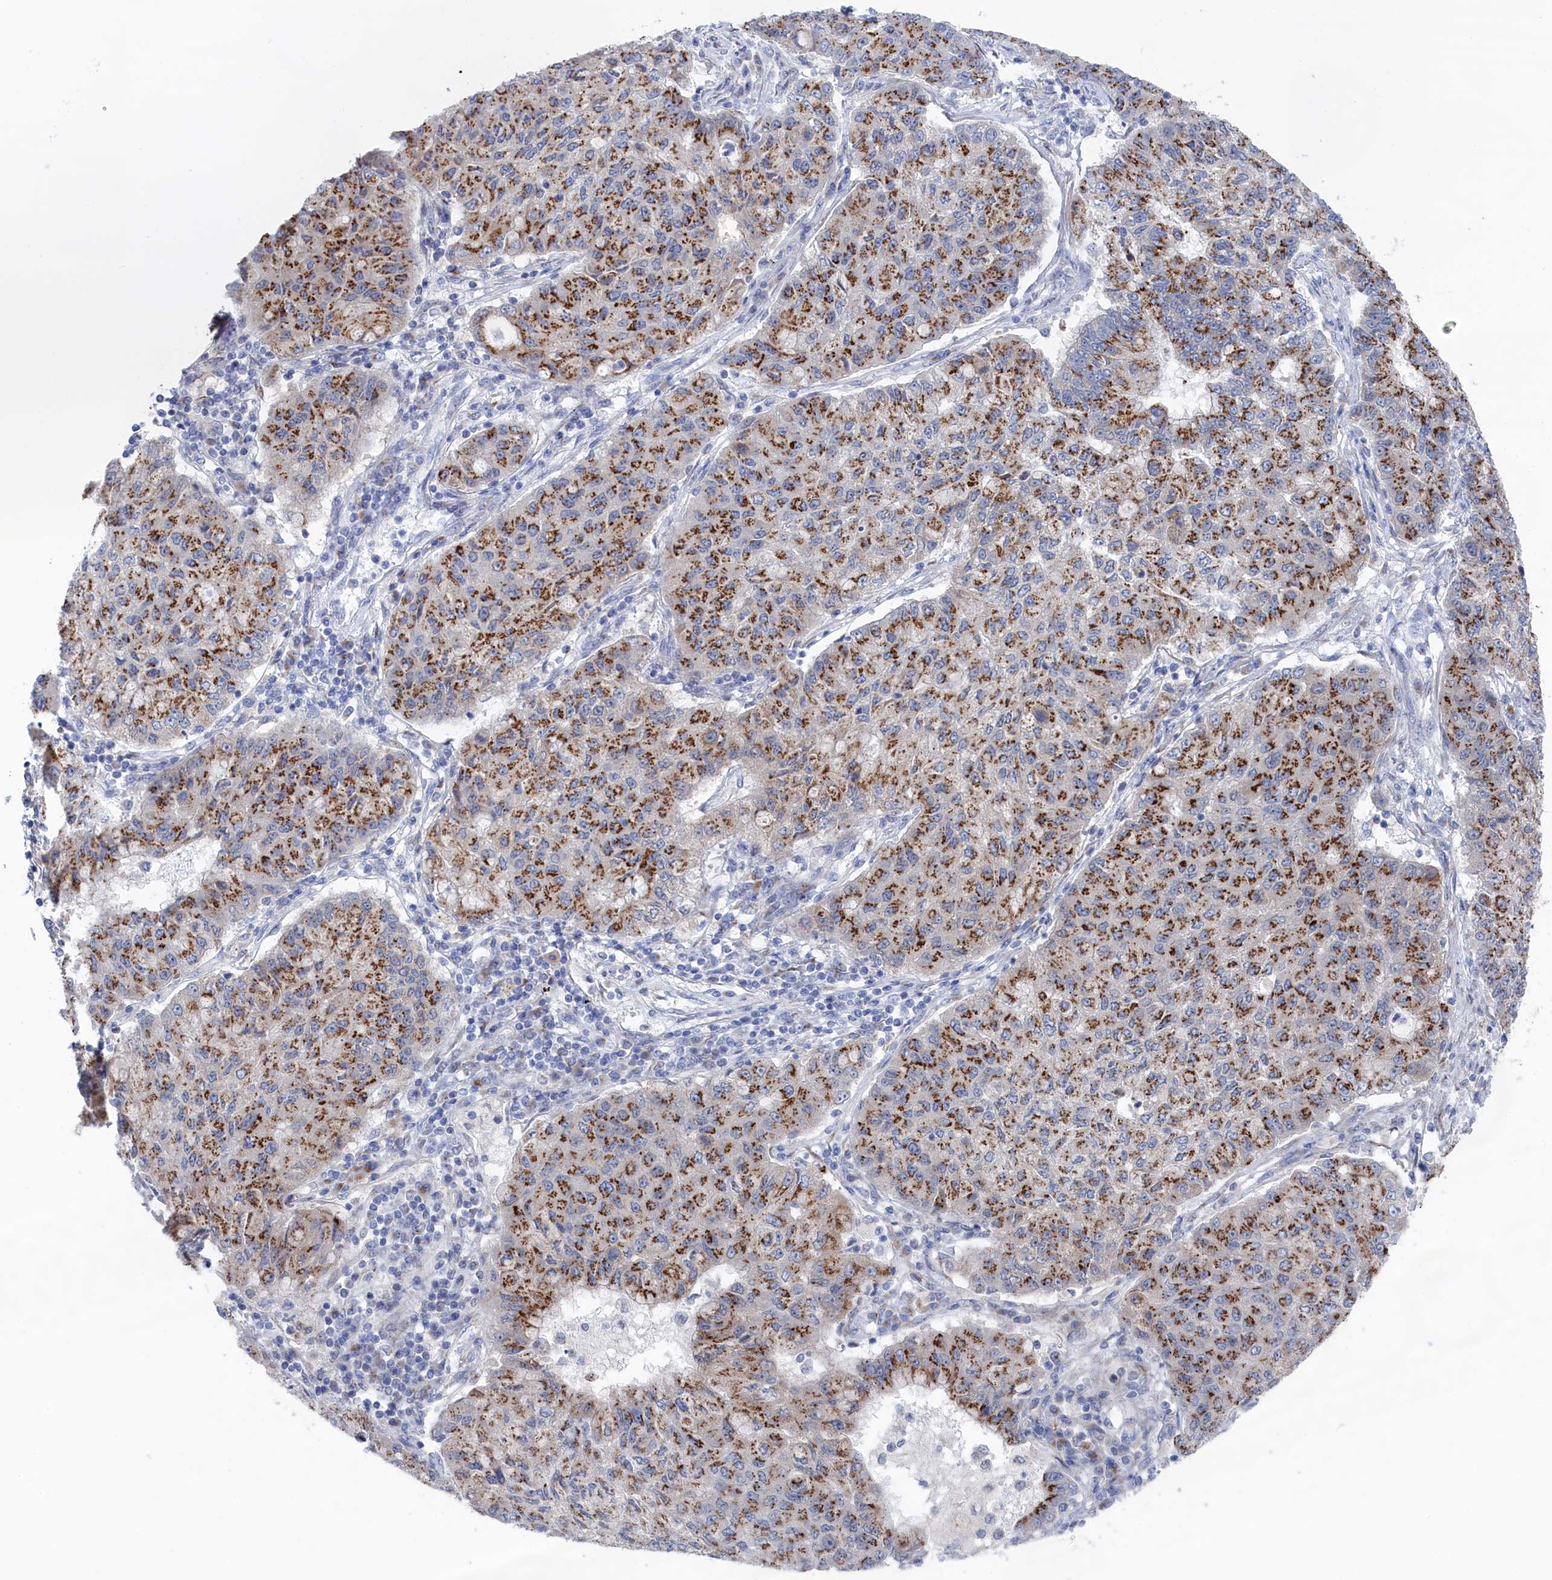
{"staining": {"intensity": "strong", "quantity": ">75%", "location": "cytoplasmic/membranous"}, "tissue": "lung cancer", "cell_type": "Tumor cells", "image_type": "cancer", "snomed": [{"axis": "morphology", "description": "Squamous cell carcinoma, NOS"}, {"axis": "topography", "description": "Lung"}], "caption": "Strong cytoplasmic/membranous positivity is appreciated in approximately >75% of tumor cells in lung squamous cell carcinoma.", "gene": "IRX1", "patient": {"sex": "male", "age": 74}}